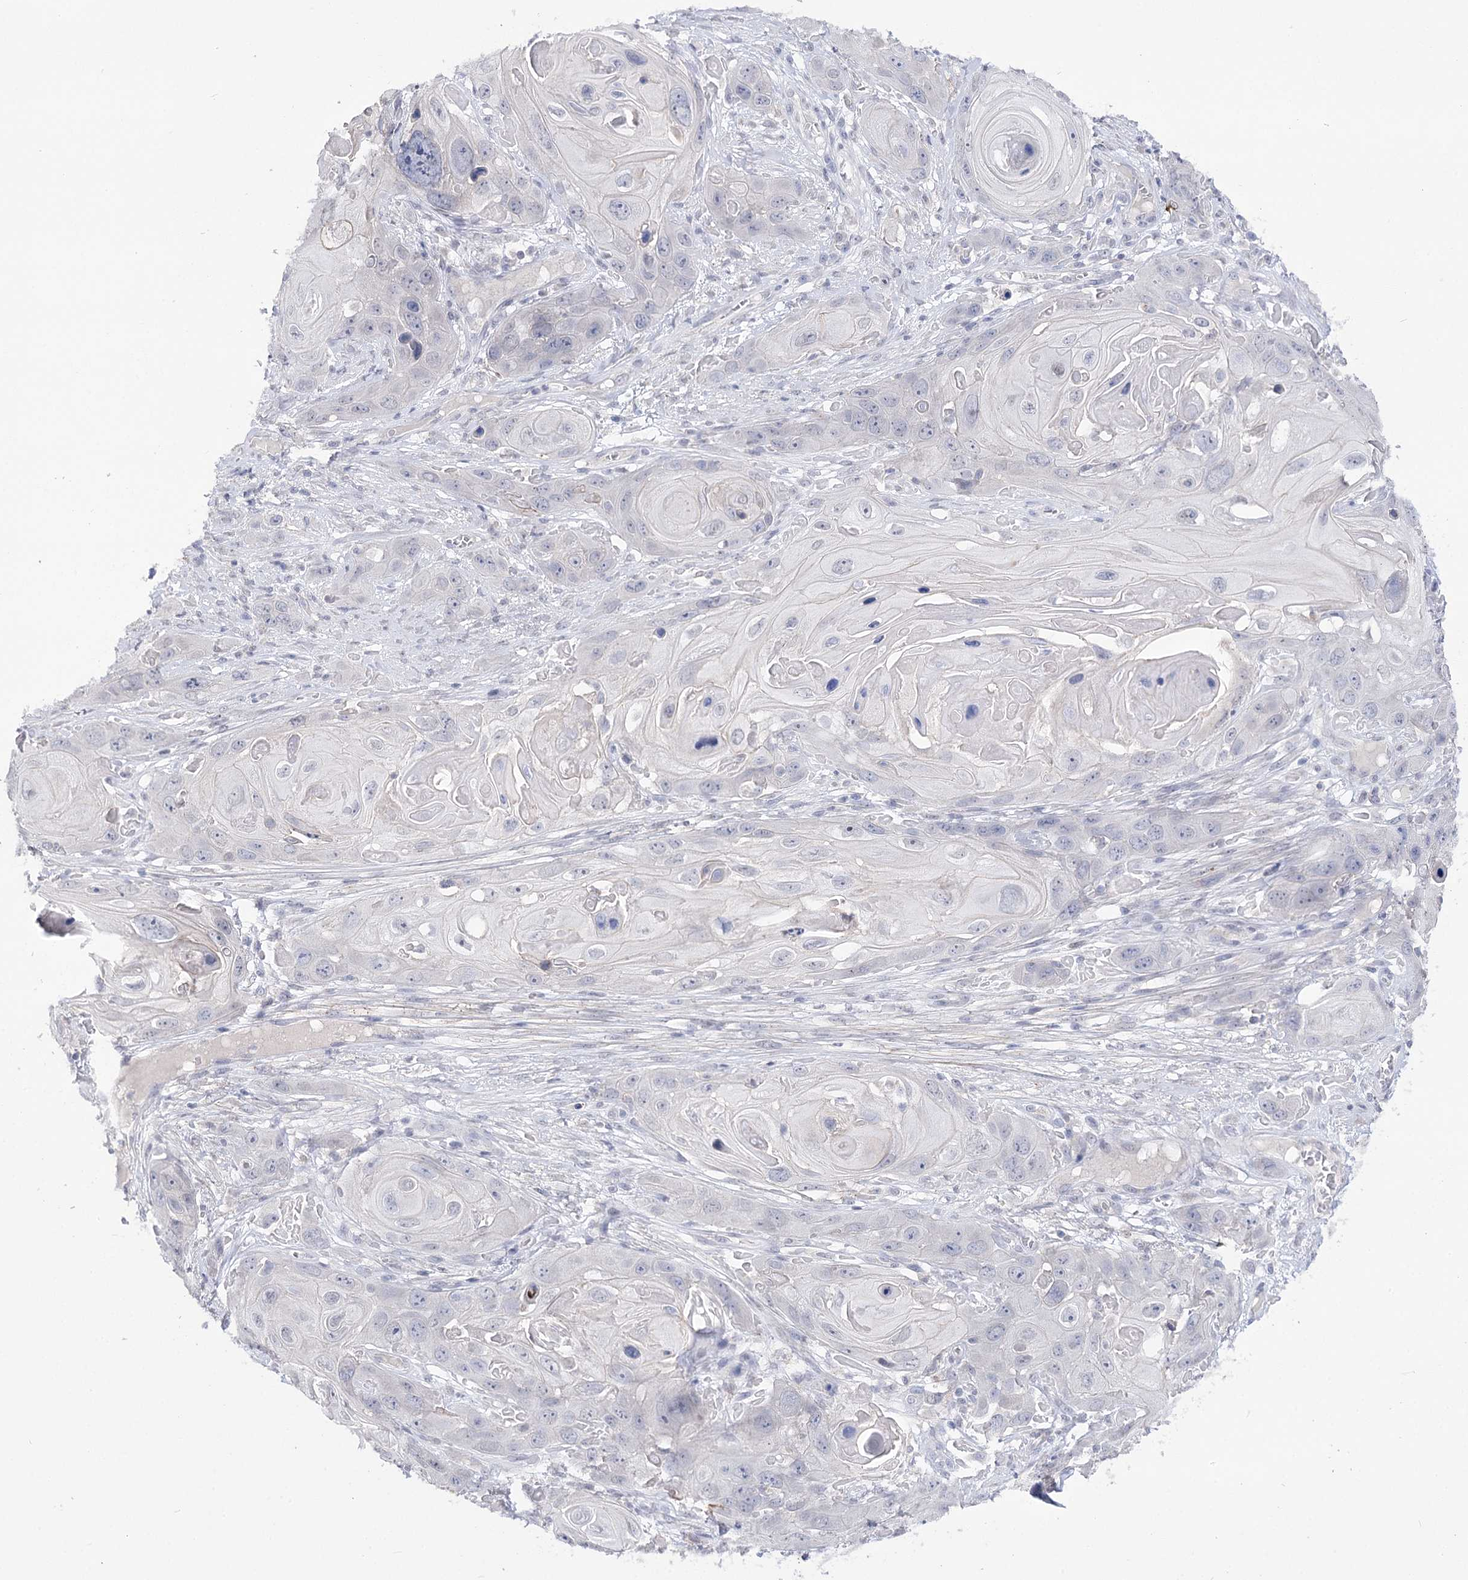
{"staining": {"intensity": "negative", "quantity": "none", "location": "none"}, "tissue": "skin cancer", "cell_type": "Tumor cells", "image_type": "cancer", "snomed": [{"axis": "morphology", "description": "Squamous cell carcinoma, NOS"}, {"axis": "topography", "description": "Skin"}], "caption": "DAB immunohistochemical staining of human squamous cell carcinoma (skin) exhibits no significant expression in tumor cells. Brightfield microscopy of immunohistochemistry (IHC) stained with DAB (brown) and hematoxylin (blue), captured at high magnification.", "gene": "ATP10B", "patient": {"sex": "male", "age": 55}}